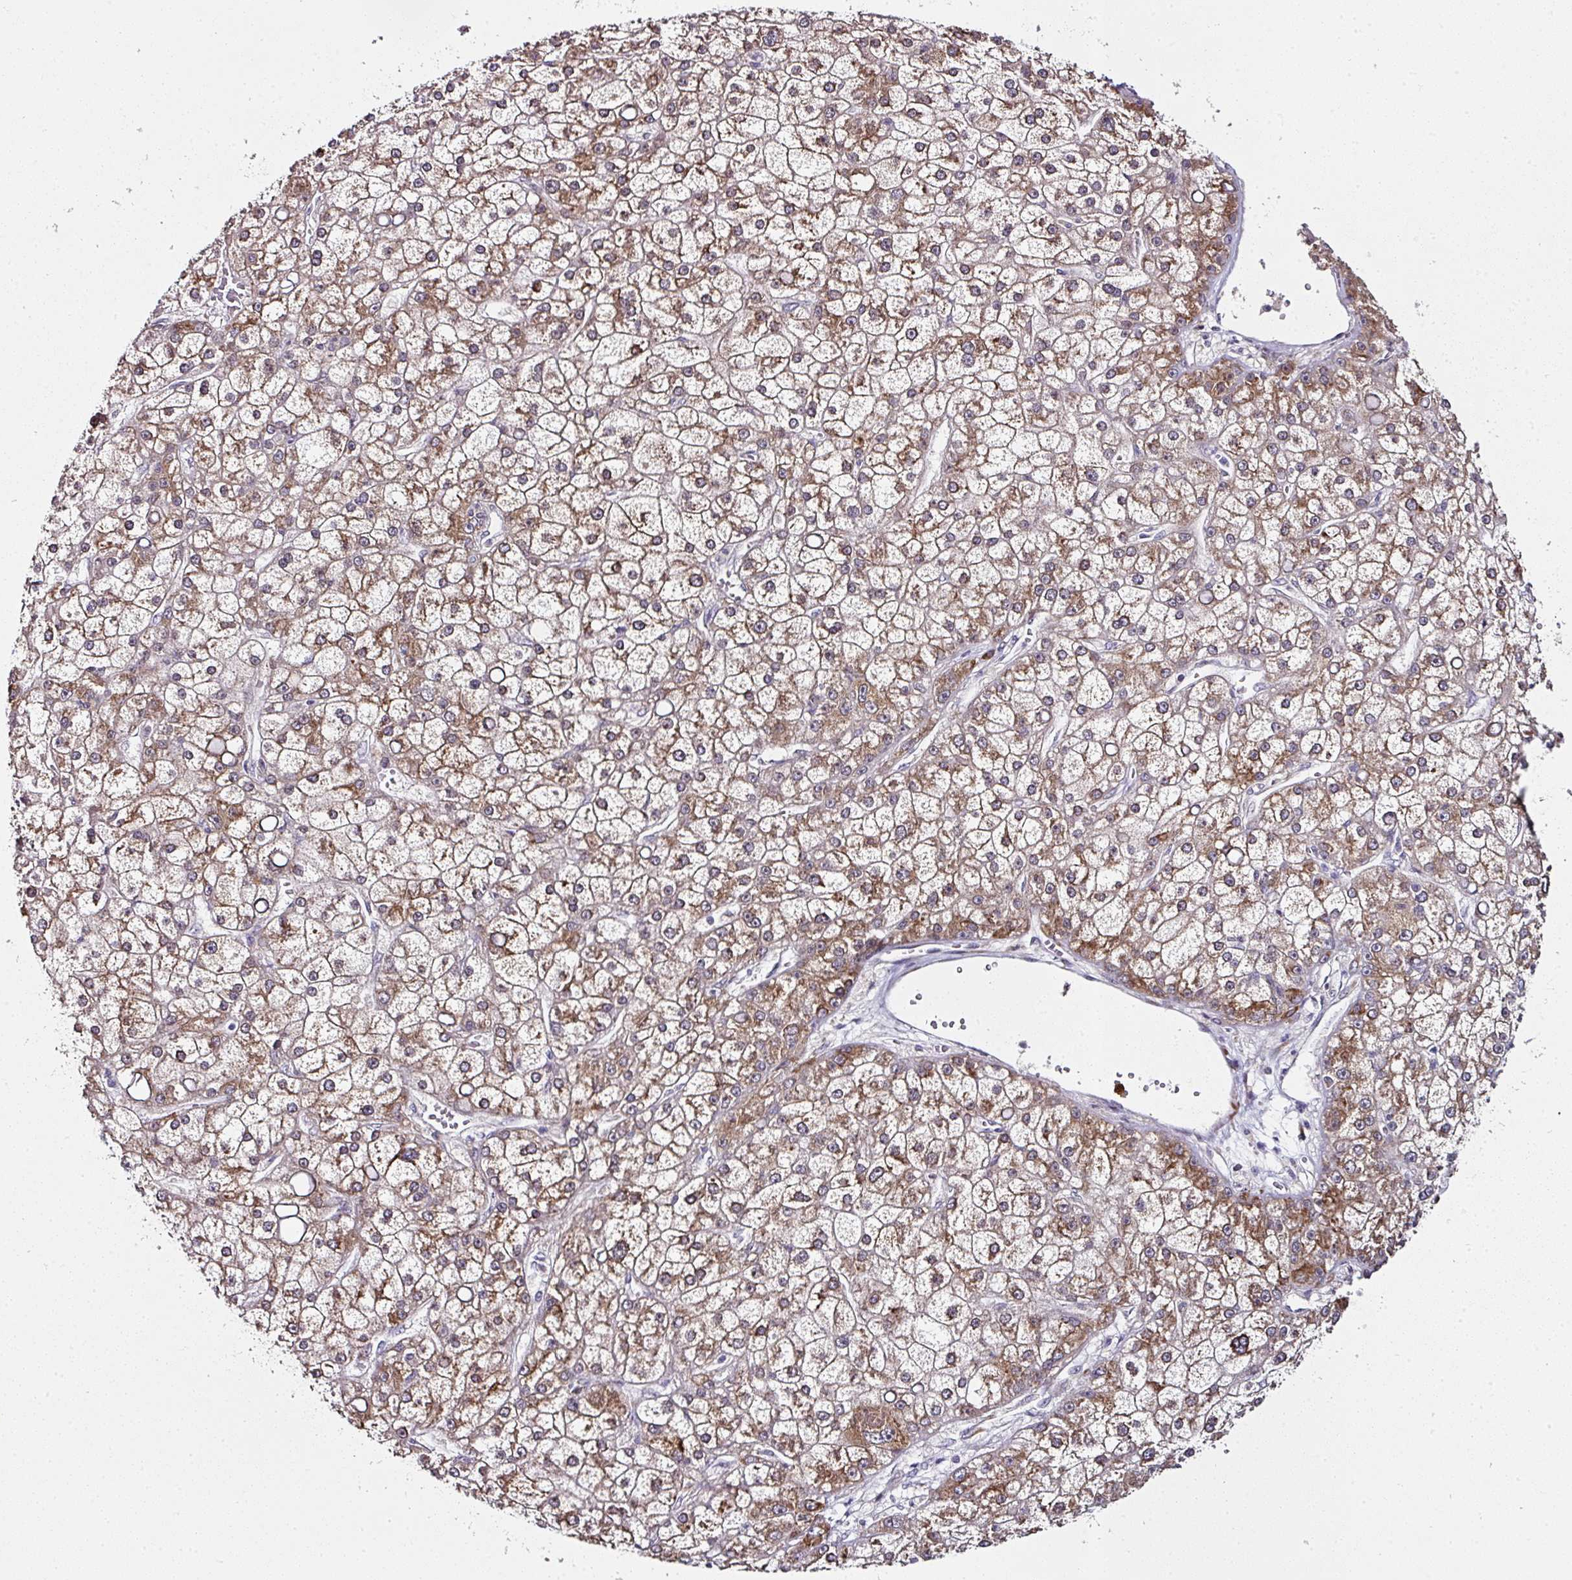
{"staining": {"intensity": "moderate", "quantity": ">75%", "location": "cytoplasmic/membranous"}, "tissue": "liver cancer", "cell_type": "Tumor cells", "image_type": "cancer", "snomed": [{"axis": "morphology", "description": "Carcinoma, Hepatocellular, NOS"}, {"axis": "topography", "description": "Liver"}], "caption": "Tumor cells demonstrate medium levels of moderate cytoplasmic/membranous positivity in about >75% of cells in human hepatocellular carcinoma (liver).", "gene": "APOLD1", "patient": {"sex": "male", "age": 67}}